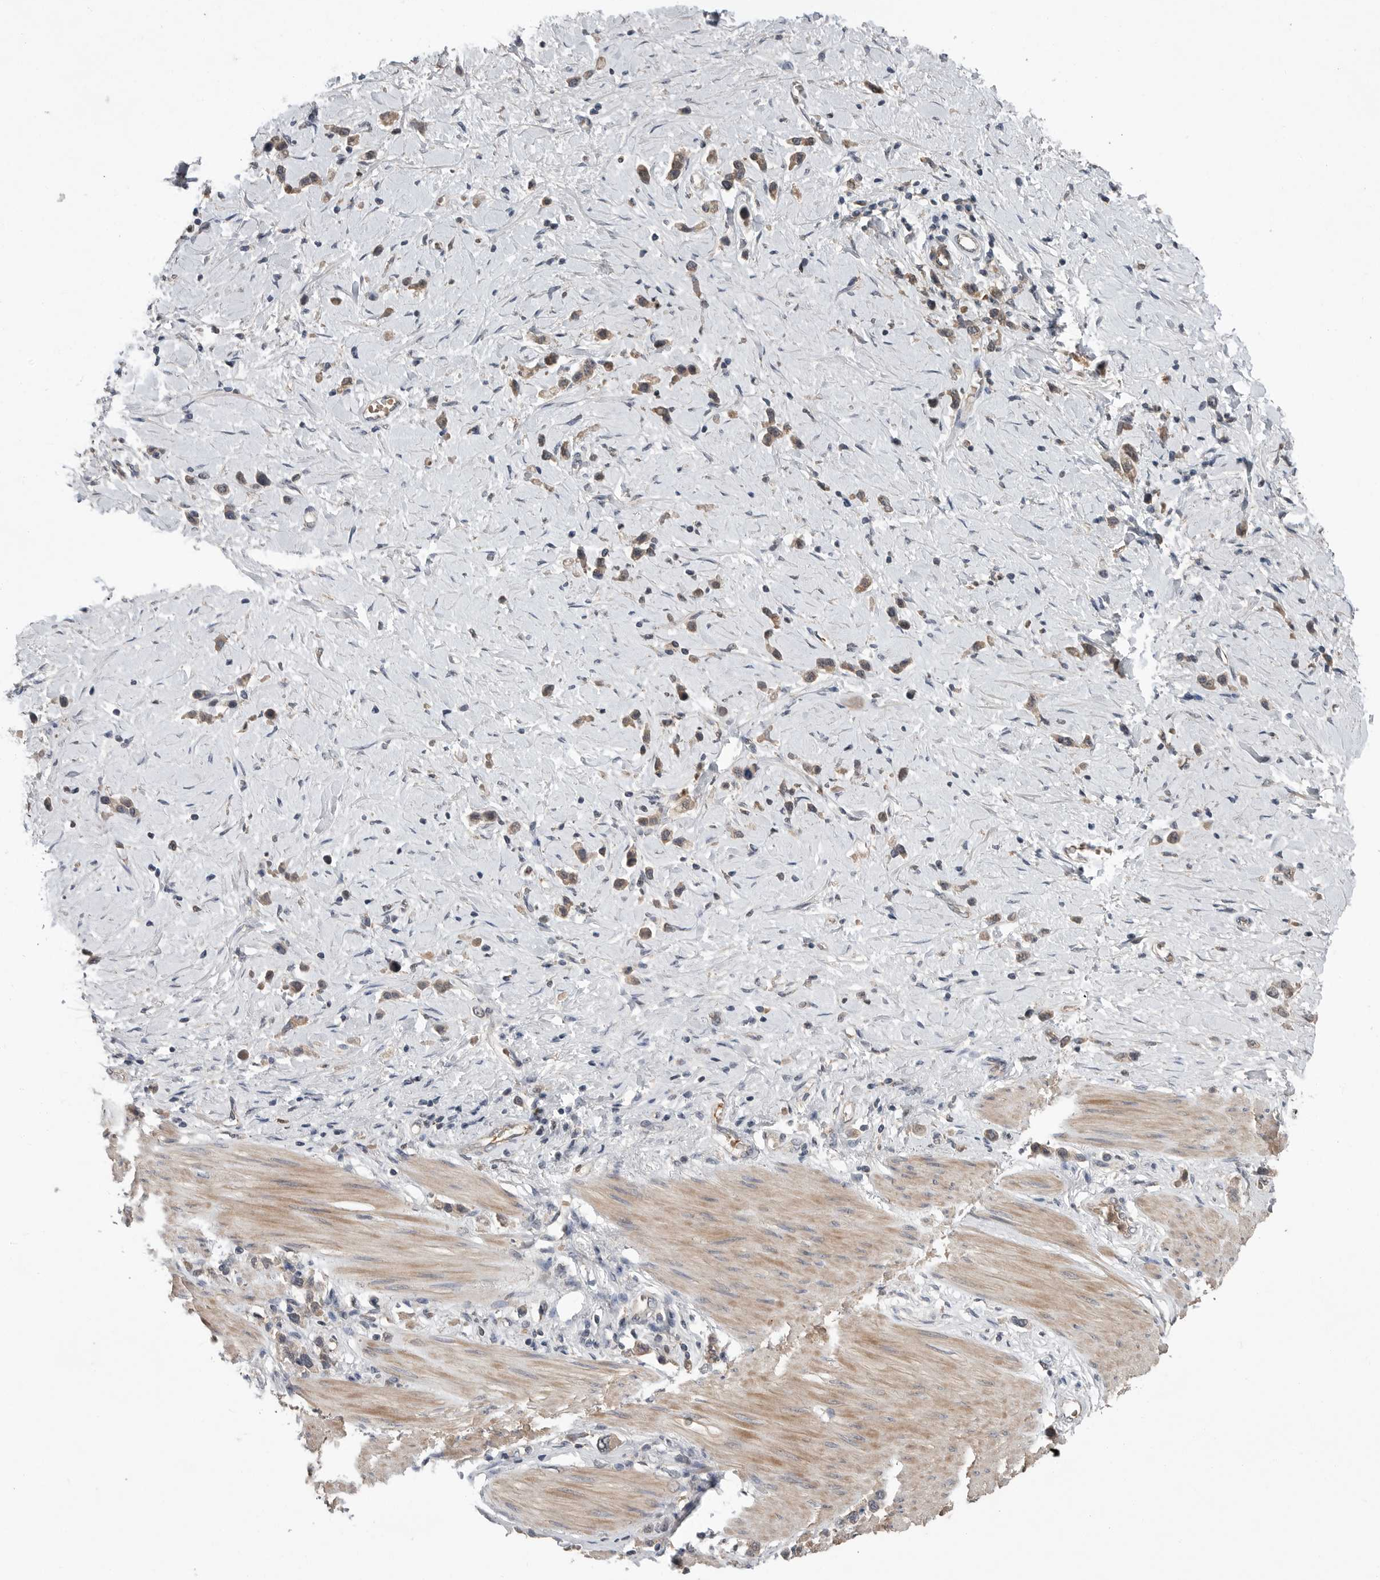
{"staining": {"intensity": "weak", "quantity": ">75%", "location": "cytoplasmic/membranous"}, "tissue": "stomach cancer", "cell_type": "Tumor cells", "image_type": "cancer", "snomed": [{"axis": "morphology", "description": "Adenocarcinoma, NOS"}, {"axis": "topography", "description": "Stomach"}], "caption": "Immunohistochemistry histopathology image of neoplastic tissue: human stomach cancer (adenocarcinoma) stained using immunohistochemistry reveals low levels of weak protein expression localized specifically in the cytoplasmic/membranous of tumor cells, appearing as a cytoplasmic/membranous brown color.", "gene": "SCP2", "patient": {"sex": "female", "age": 65}}